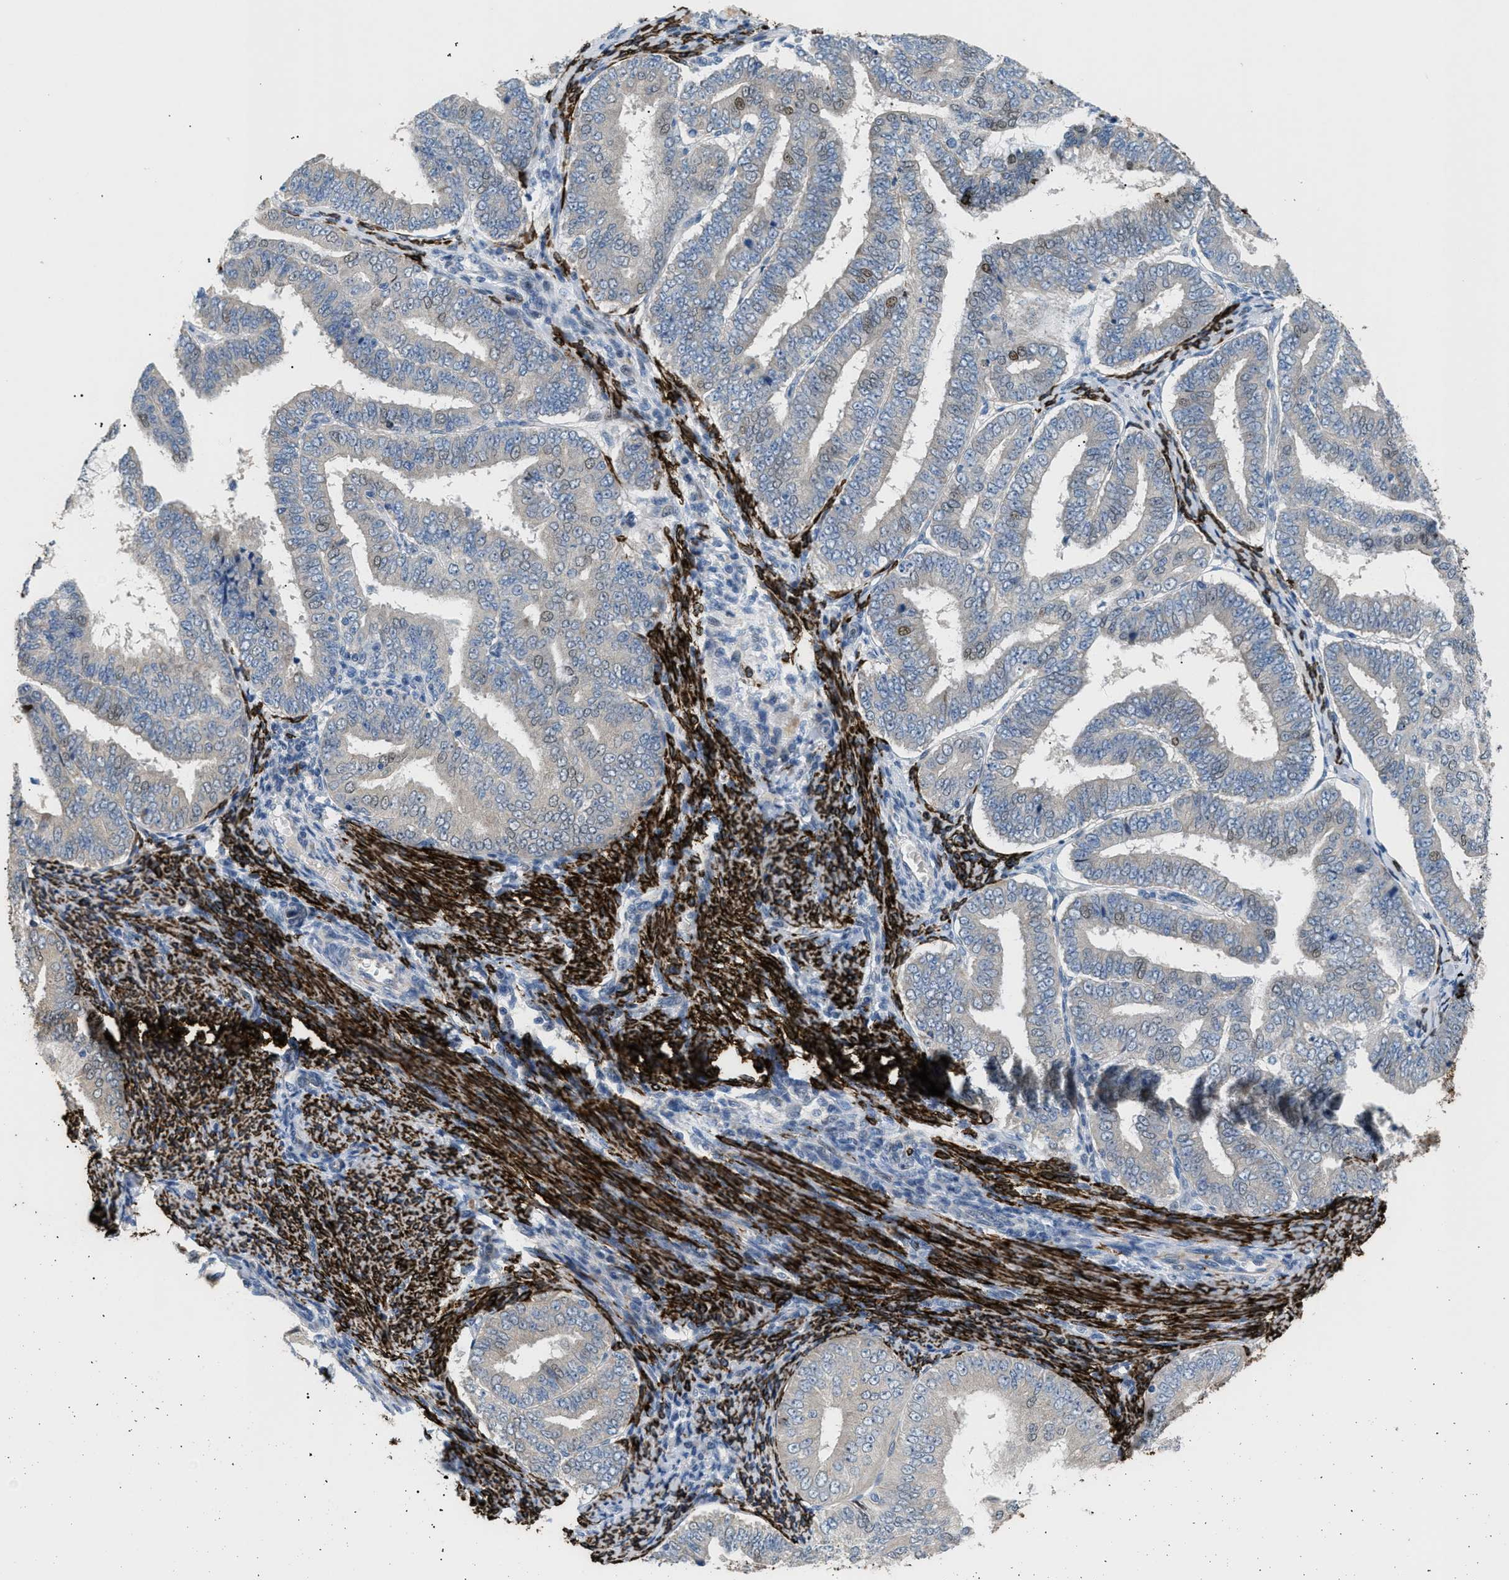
{"staining": {"intensity": "weak", "quantity": "<25%", "location": "nuclear"}, "tissue": "endometrial cancer", "cell_type": "Tumor cells", "image_type": "cancer", "snomed": [{"axis": "morphology", "description": "Adenocarcinoma, NOS"}, {"axis": "topography", "description": "Endometrium"}], "caption": "Immunohistochemistry (IHC) image of human endometrial cancer stained for a protein (brown), which displays no staining in tumor cells.", "gene": "ICA1", "patient": {"sex": "female", "age": 63}}